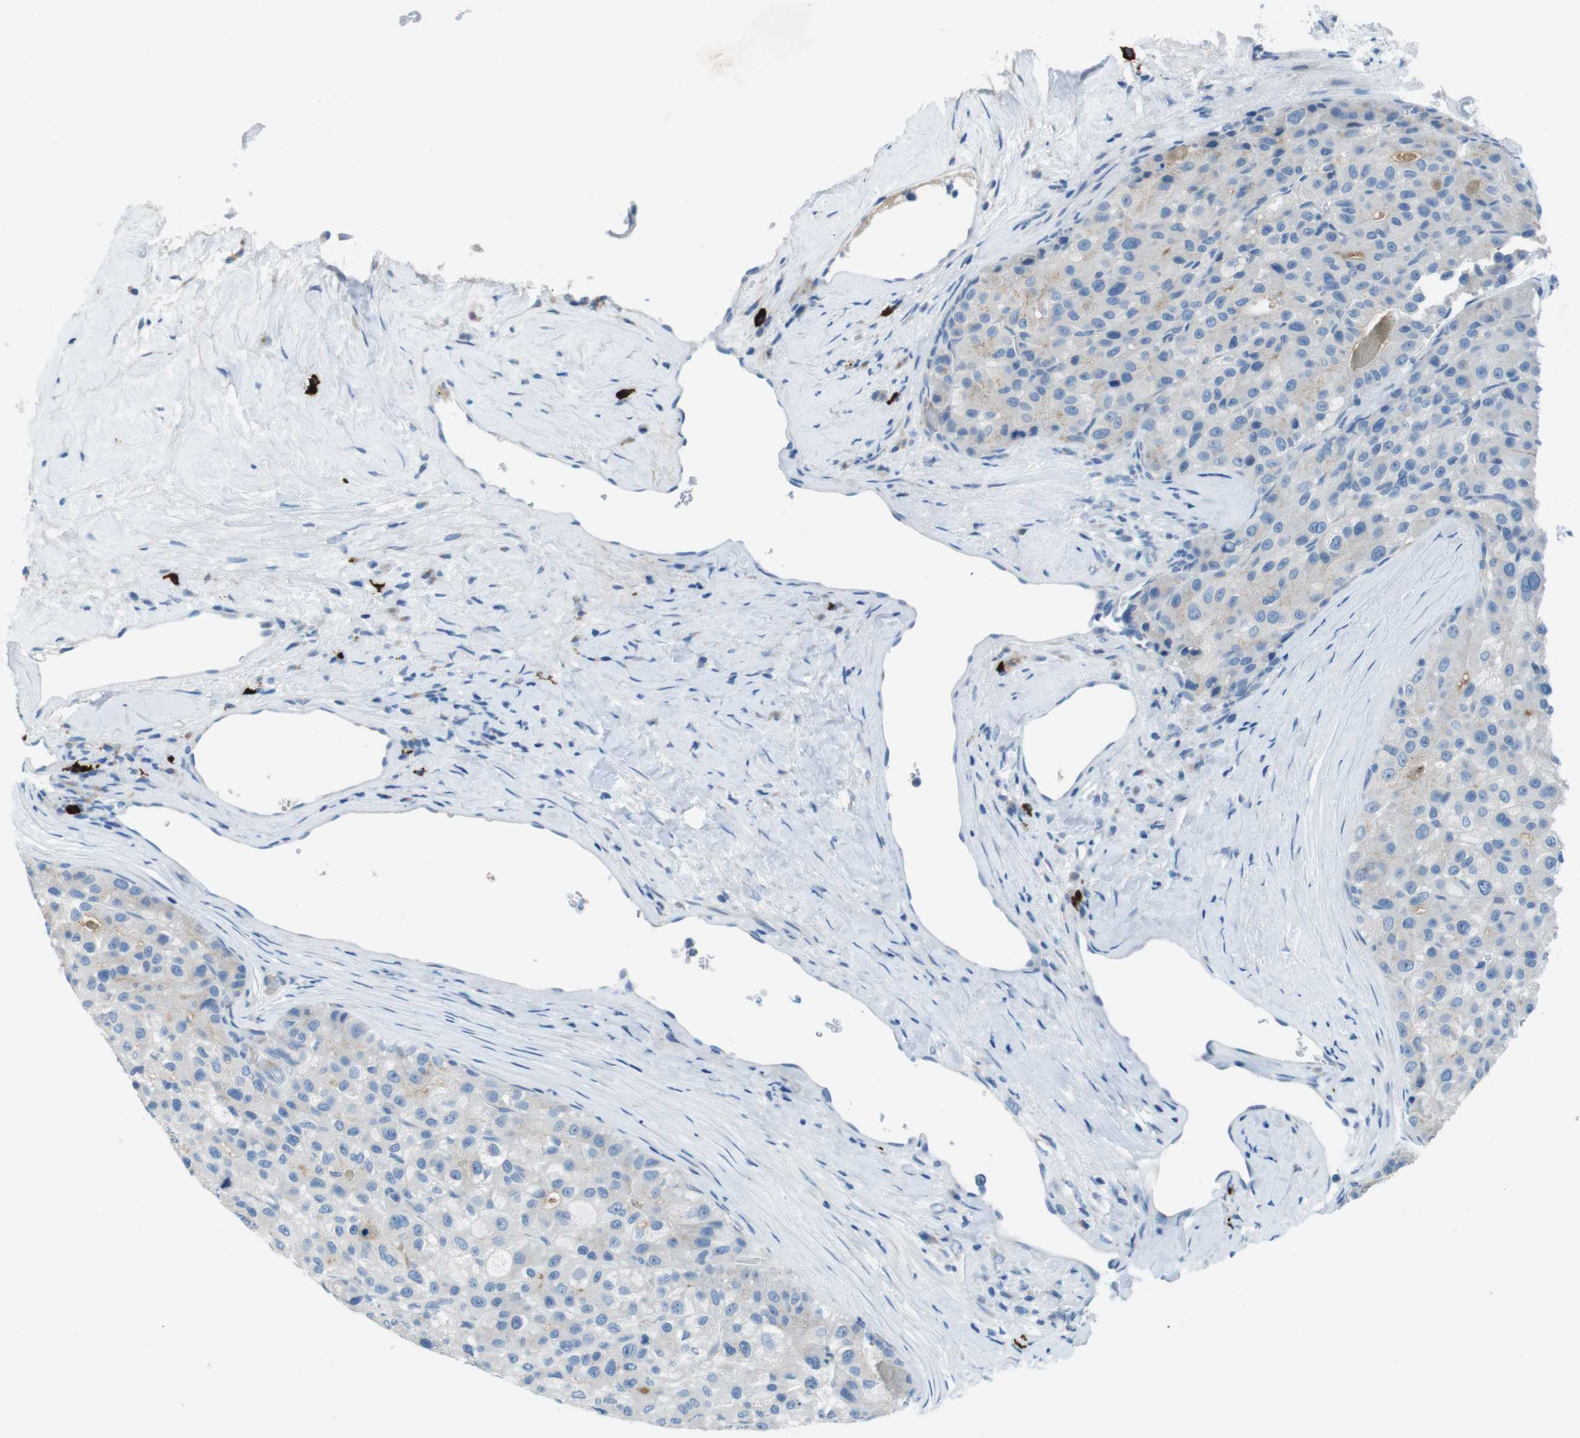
{"staining": {"intensity": "negative", "quantity": "none", "location": "none"}, "tissue": "liver cancer", "cell_type": "Tumor cells", "image_type": "cancer", "snomed": [{"axis": "morphology", "description": "Carcinoma, Hepatocellular, NOS"}, {"axis": "topography", "description": "Liver"}], "caption": "Tumor cells show no significant protein positivity in liver cancer (hepatocellular carcinoma).", "gene": "SLC35A3", "patient": {"sex": "male", "age": 80}}